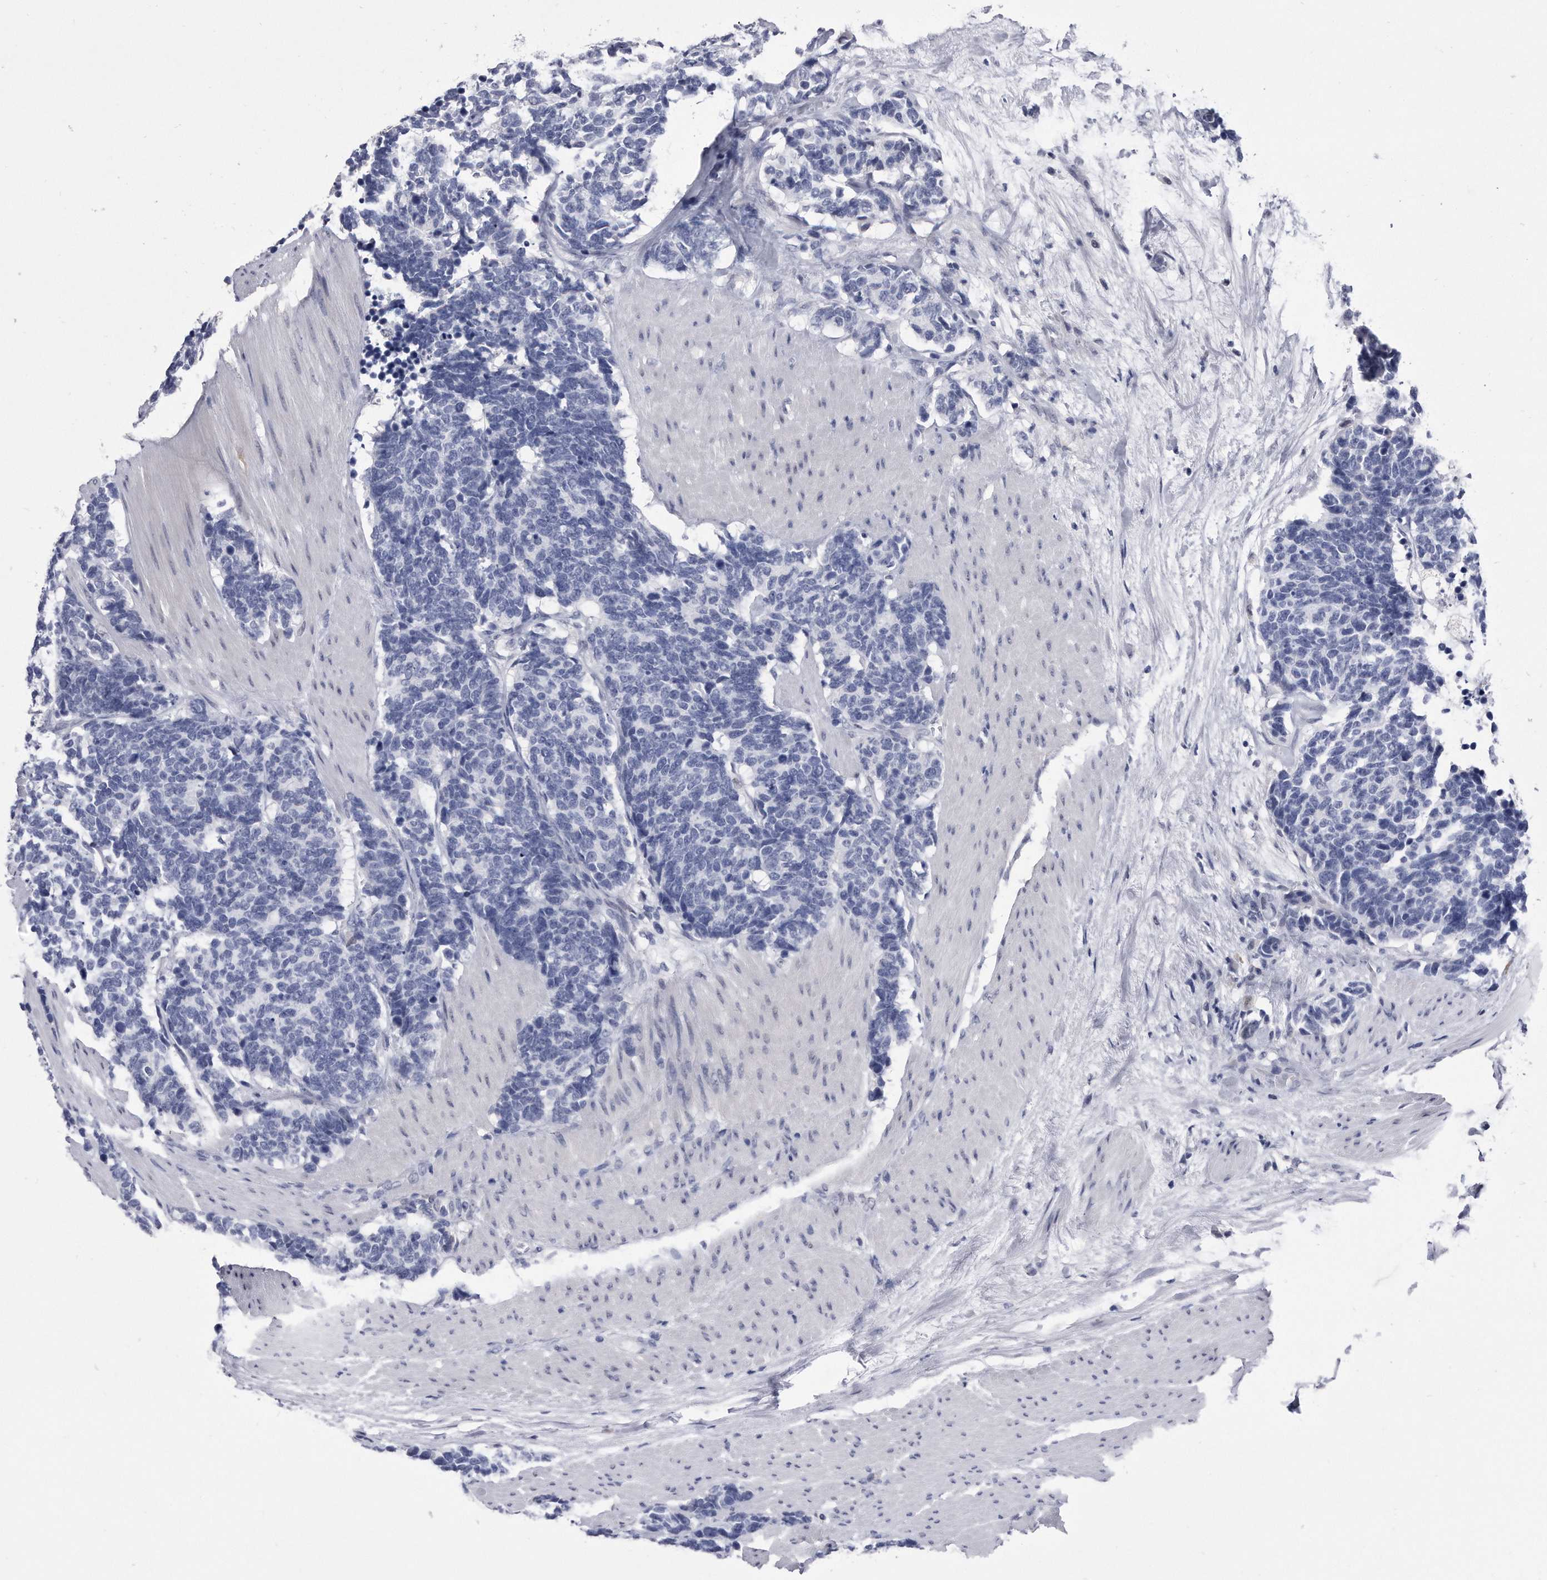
{"staining": {"intensity": "negative", "quantity": "none", "location": "none"}, "tissue": "carcinoid", "cell_type": "Tumor cells", "image_type": "cancer", "snomed": [{"axis": "morphology", "description": "Carcinoma, NOS"}, {"axis": "morphology", "description": "Carcinoid, malignant, NOS"}, {"axis": "topography", "description": "Urinary bladder"}], "caption": "Immunohistochemical staining of human carcinoid exhibits no significant positivity in tumor cells.", "gene": "KCTD8", "patient": {"sex": "male", "age": 57}}